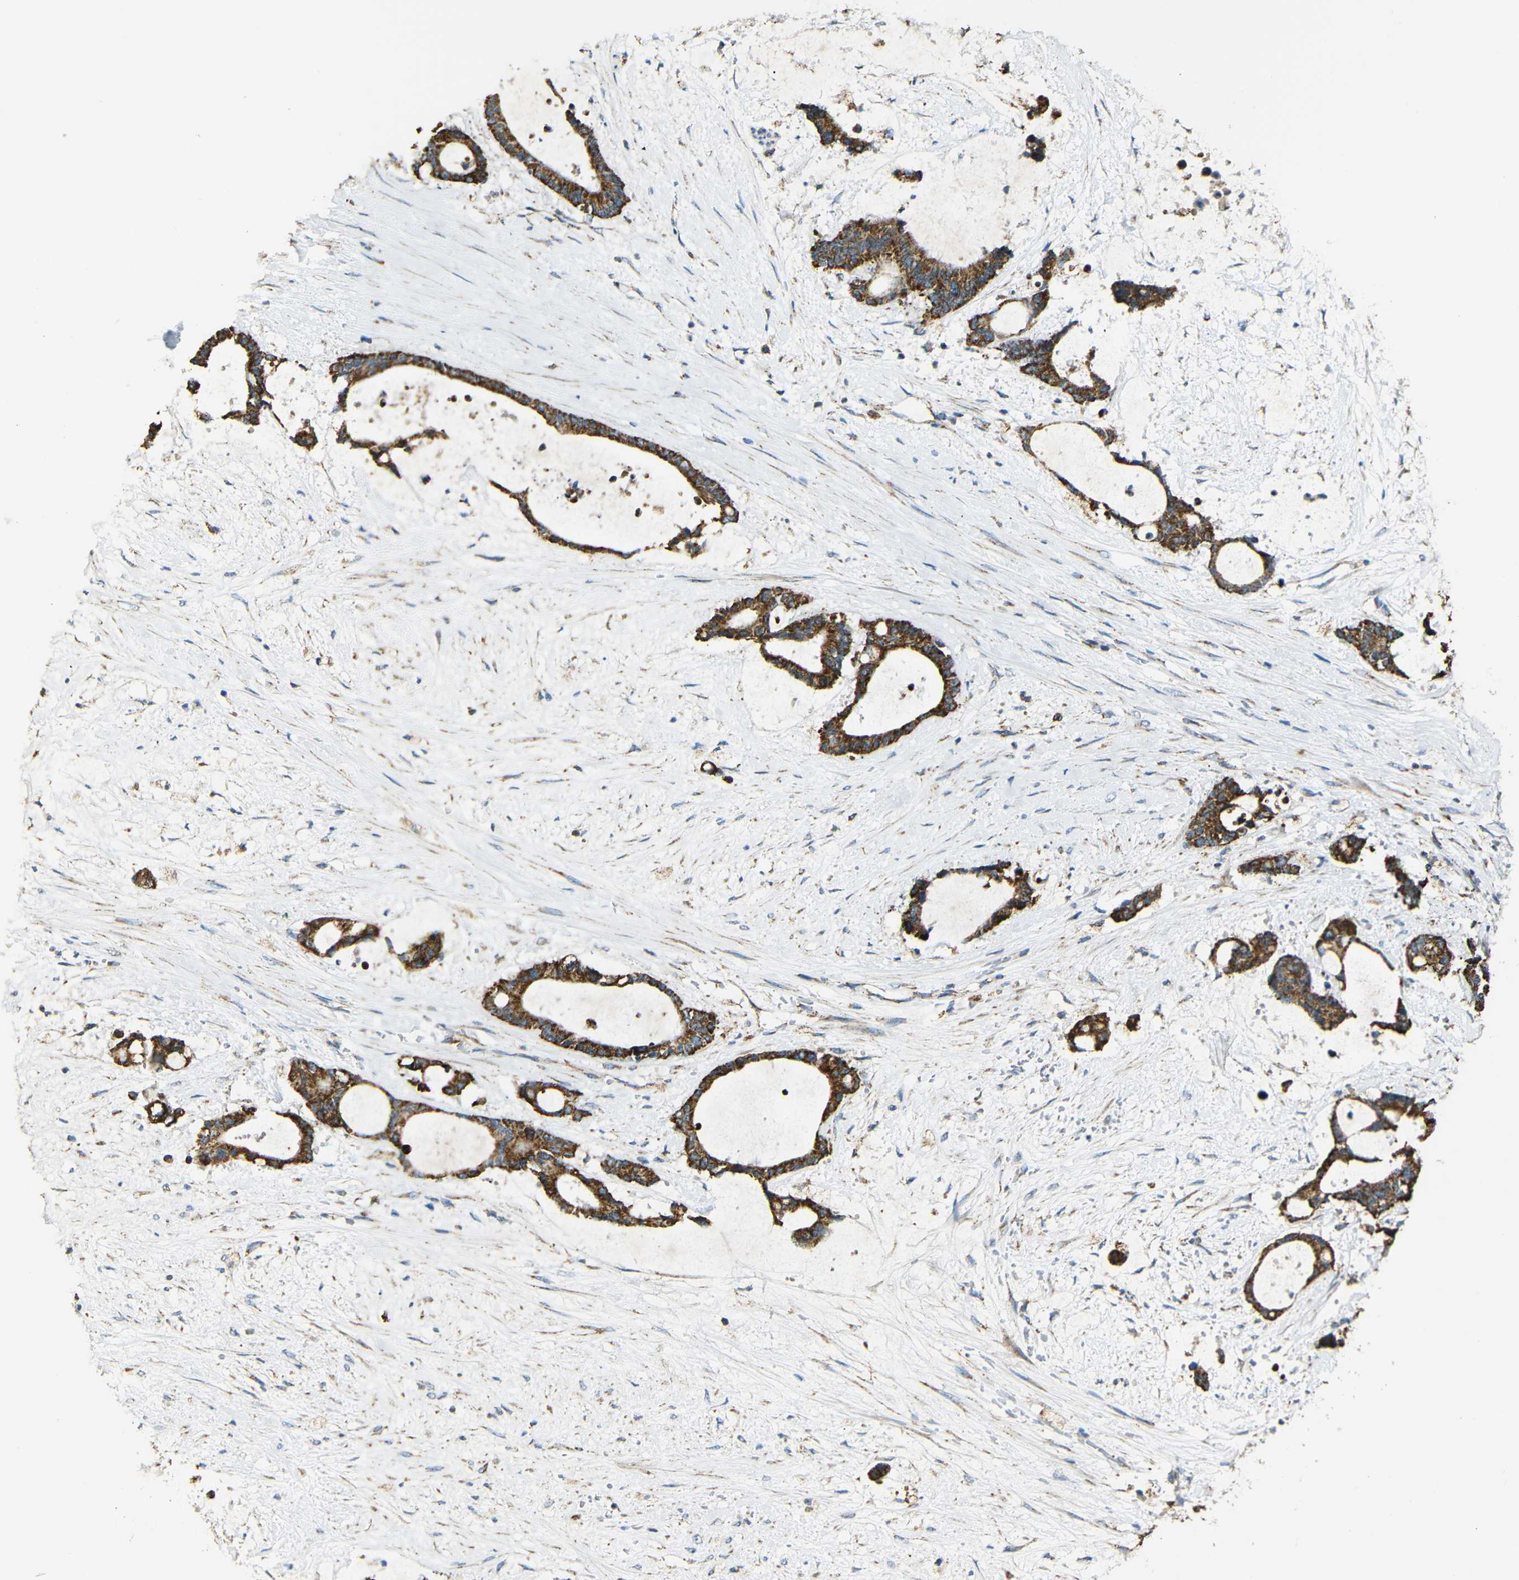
{"staining": {"intensity": "strong", "quantity": ">75%", "location": "cytoplasmic/membranous"}, "tissue": "liver cancer", "cell_type": "Tumor cells", "image_type": "cancer", "snomed": [{"axis": "morphology", "description": "Normal tissue, NOS"}, {"axis": "morphology", "description": "Cholangiocarcinoma"}, {"axis": "topography", "description": "Liver"}, {"axis": "topography", "description": "Peripheral nerve tissue"}], "caption": "Strong cytoplasmic/membranous positivity is seen in approximately >75% of tumor cells in cholangiocarcinoma (liver).", "gene": "NR3C2", "patient": {"sex": "female", "age": 73}}